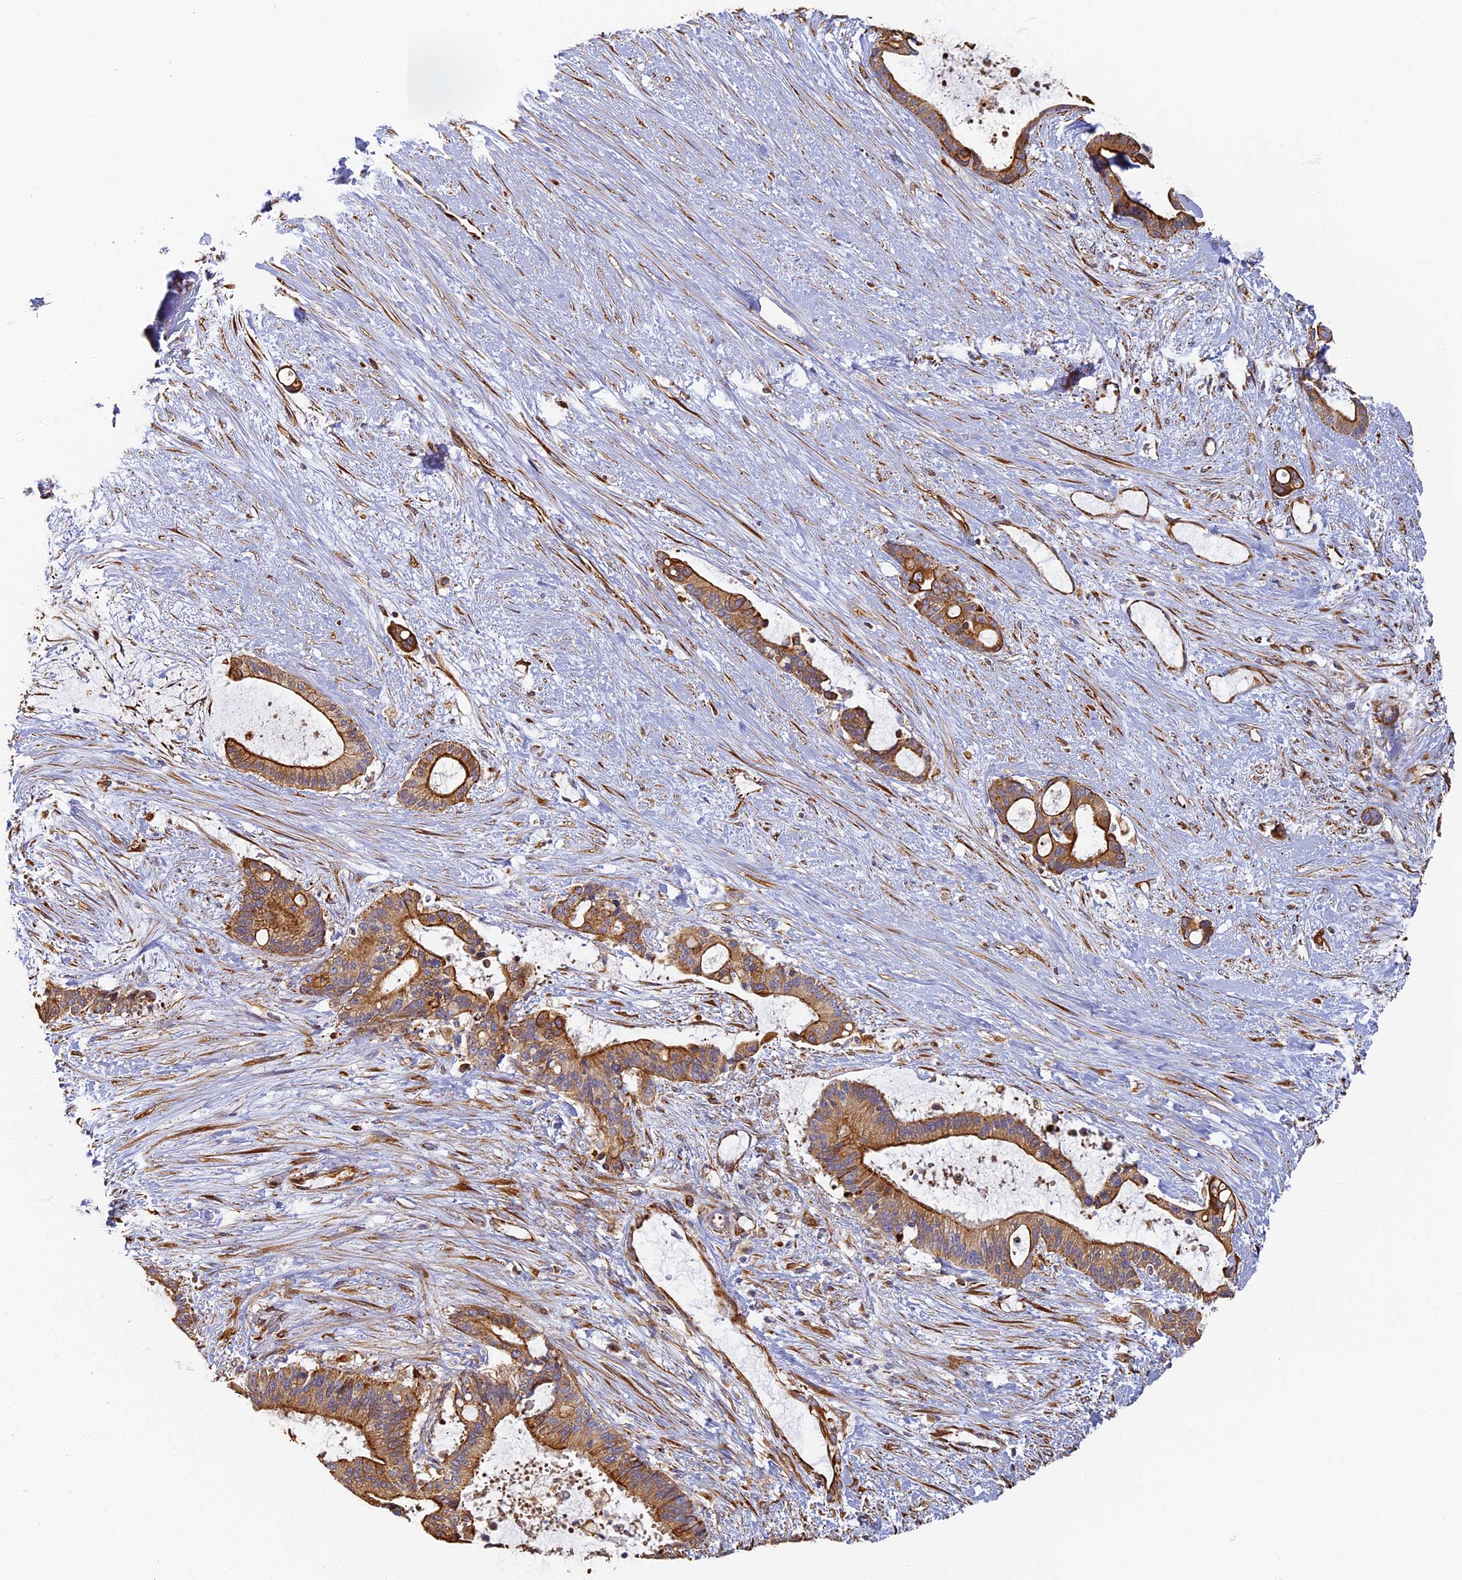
{"staining": {"intensity": "moderate", "quantity": ">75%", "location": "cytoplasmic/membranous"}, "tissue": "liver cancer", "cell_type": "Tumor cells", "image_type": "cancer", "snomed": [{"axis": "morphology", "description": "Normal tissue, NOS"}, {"axis": "morphology", "description": "Cholangiocarcinoma"}, {"axis": "topography", "description": "Liver"}, {"axis": "topography", "description": "Peripheral nerve tissue"}], "caption": "Approximately >75% of tumor cells in human liver cancer (cholangiocarcinoma) show moderate cytoplasmic/membranous protein expression as visualized by brown immunohistochemical staining.", "gene": "LRRC57", "patient": {"sex": "female", "age": 73}}